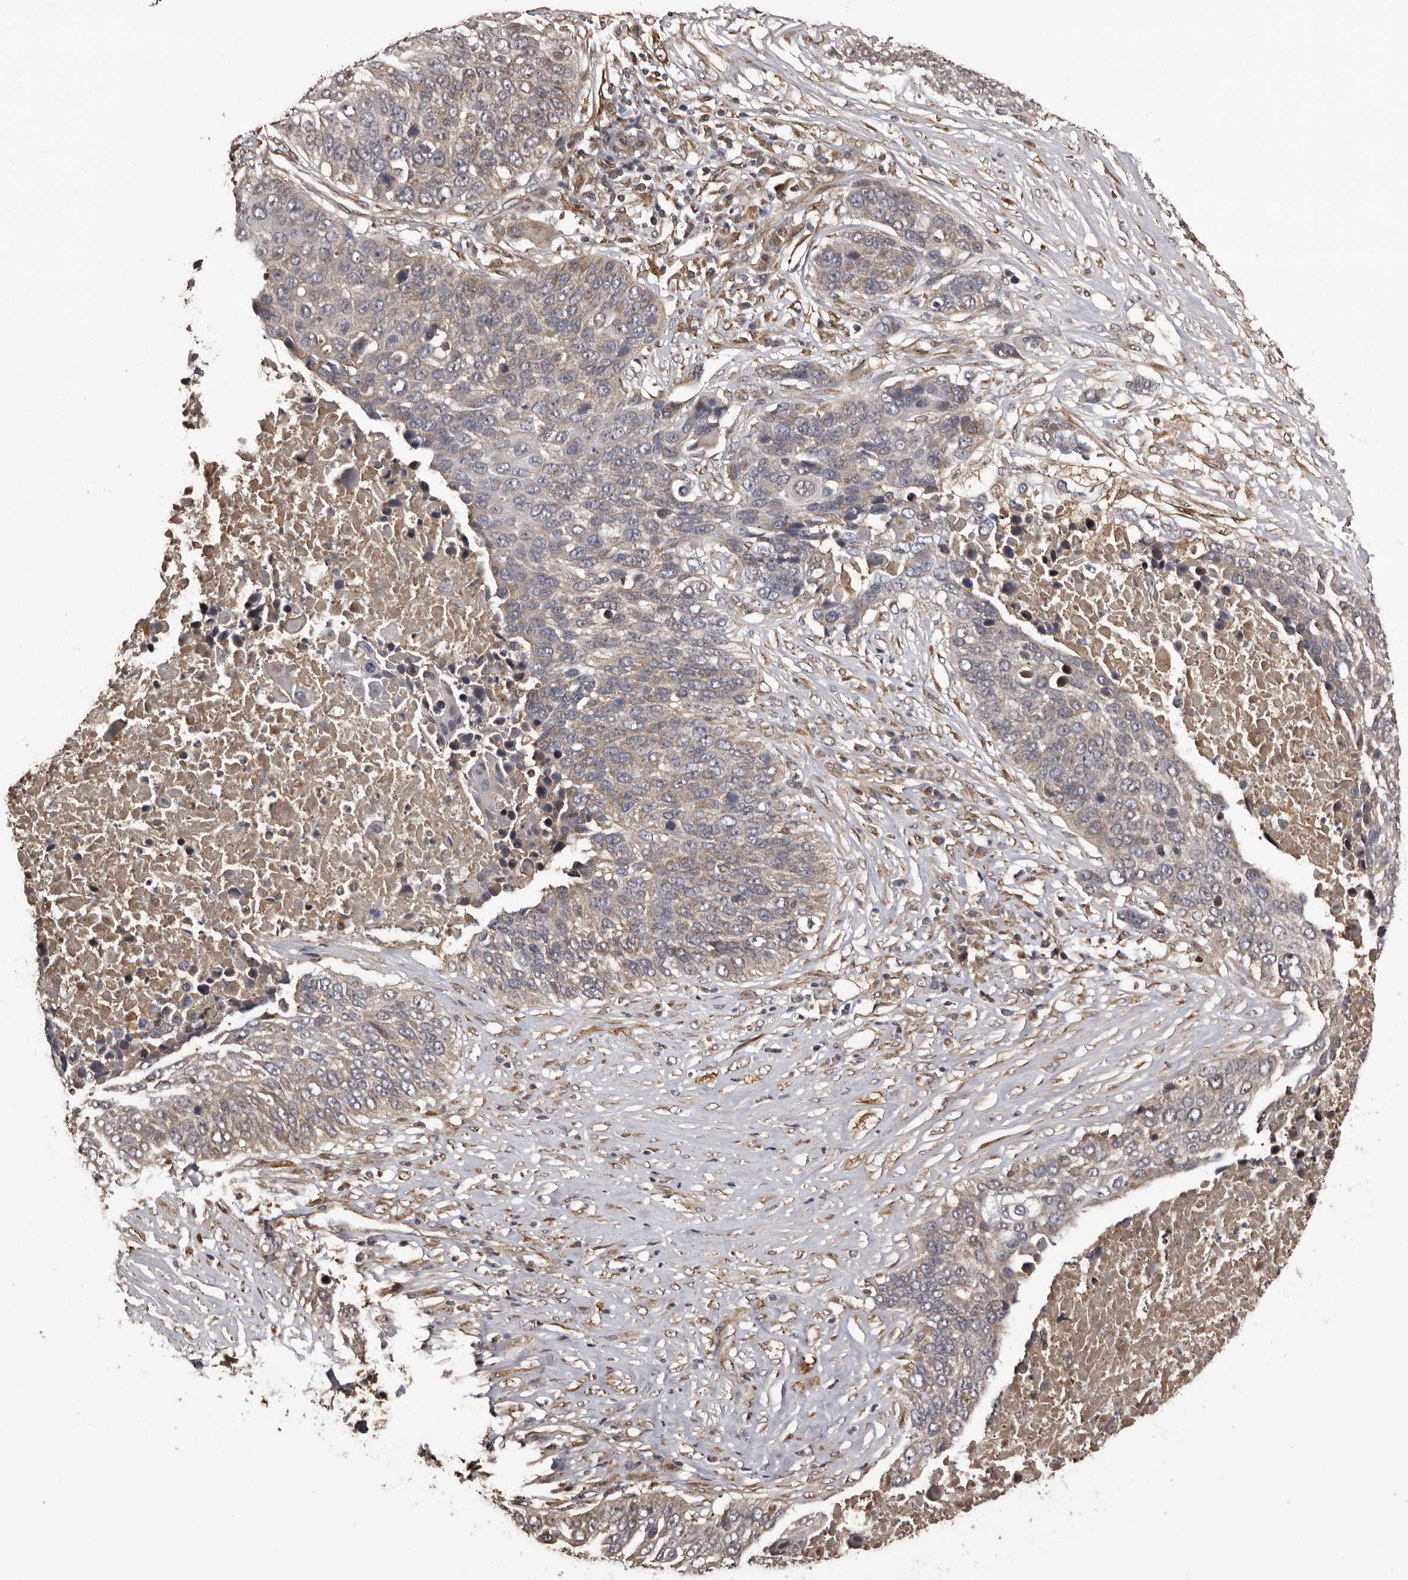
{"staining": {"intensity": "weak", "quantity": "25%-75%", "location": "cytoplasmic/membranous"}, "tissue": "lung cancer", "cell_type": "Tumor cells", "image_type": "cancer", "snomed": [{"axis": "morphology", "description": "Squamous cell carcinoma, NOS"}, {"axis": "topography", "description": "Lung"}], "caption": "Tumor cells reveal low levels of weak cytoplasmic/membranous expression in about 25%-75% of cells in human lung squamous cell carcinoma. (brown staining indicates protein expression, while blue staining denotes nuclei).", "gene": "SERTAD4", "patient": {"sex": "male", "age": 66}}